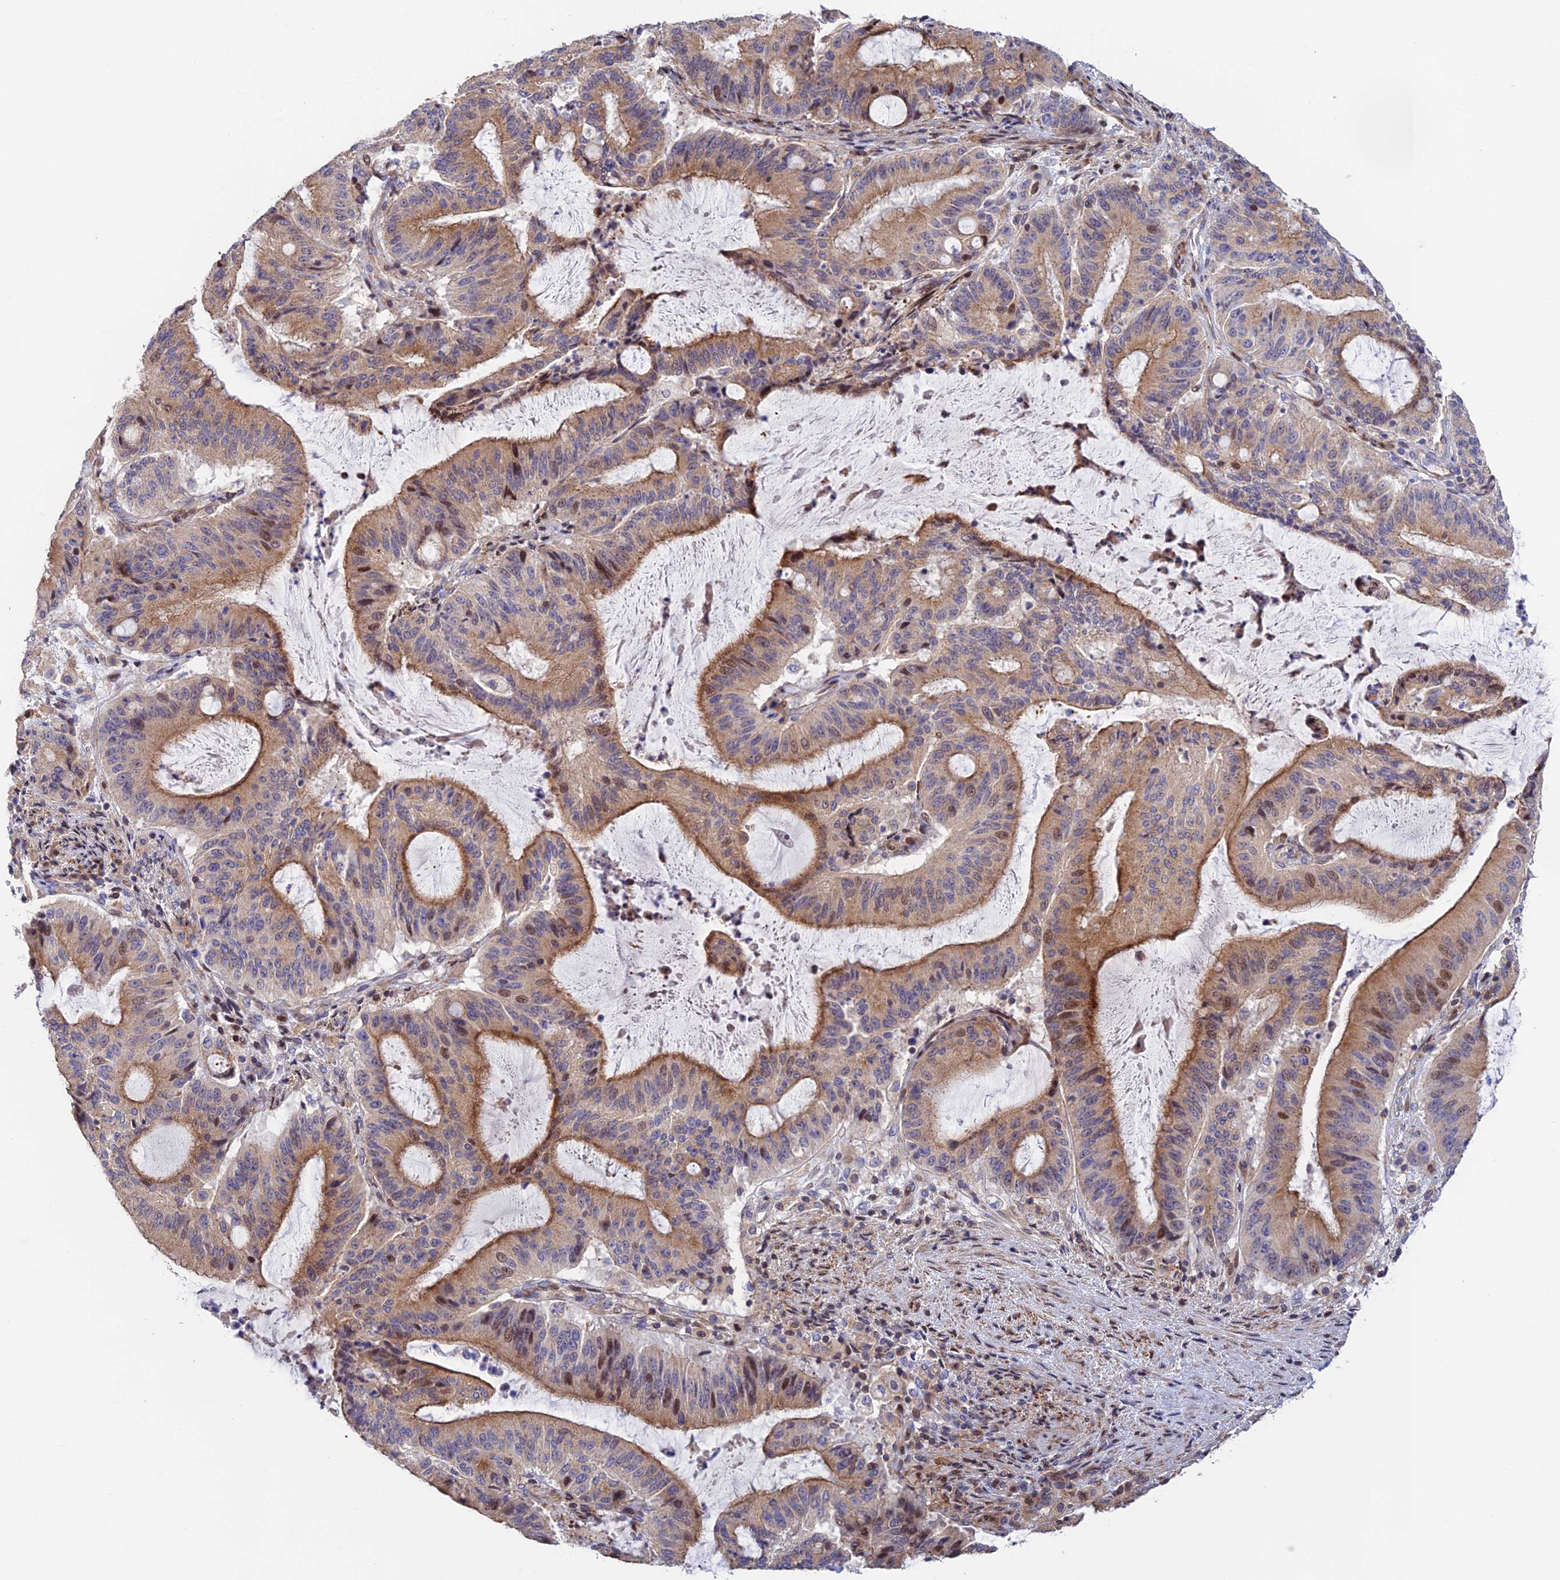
{"staining": {"intensity": "moderate", "quantity": "25%-75%", "location": "cytoplasmic/membranous,nuclear"}, "tissue": "liver cancer", "cell_type": "Tumor cells", "image_type": "cancer", "snomed": [{"axis": "morphology", "description": "Normal tissue, NOS"}, {"axis": "morphology", "description": "Cholangiocarcinoma"}, {"axis": "topography", "description": "Liver"}, {"axis": "topography", "description": "Peripheral nerve tissue"}], "caption": "Liver cancer (cholangiocarcinoma) stained with DAB IHC reveals medium levels of moderate cytoplasmic/membranous and nuclear staining in approximately 25%-75% of tumor cells. The protein is stained brown, and the nuclei are stained in blue (DAB (3,3'-diaminobenzidine) IHC with brightfield microscopy, high magnification).", "gene": "PRIM1", "patient": {"sex": "female", "age": 73}}